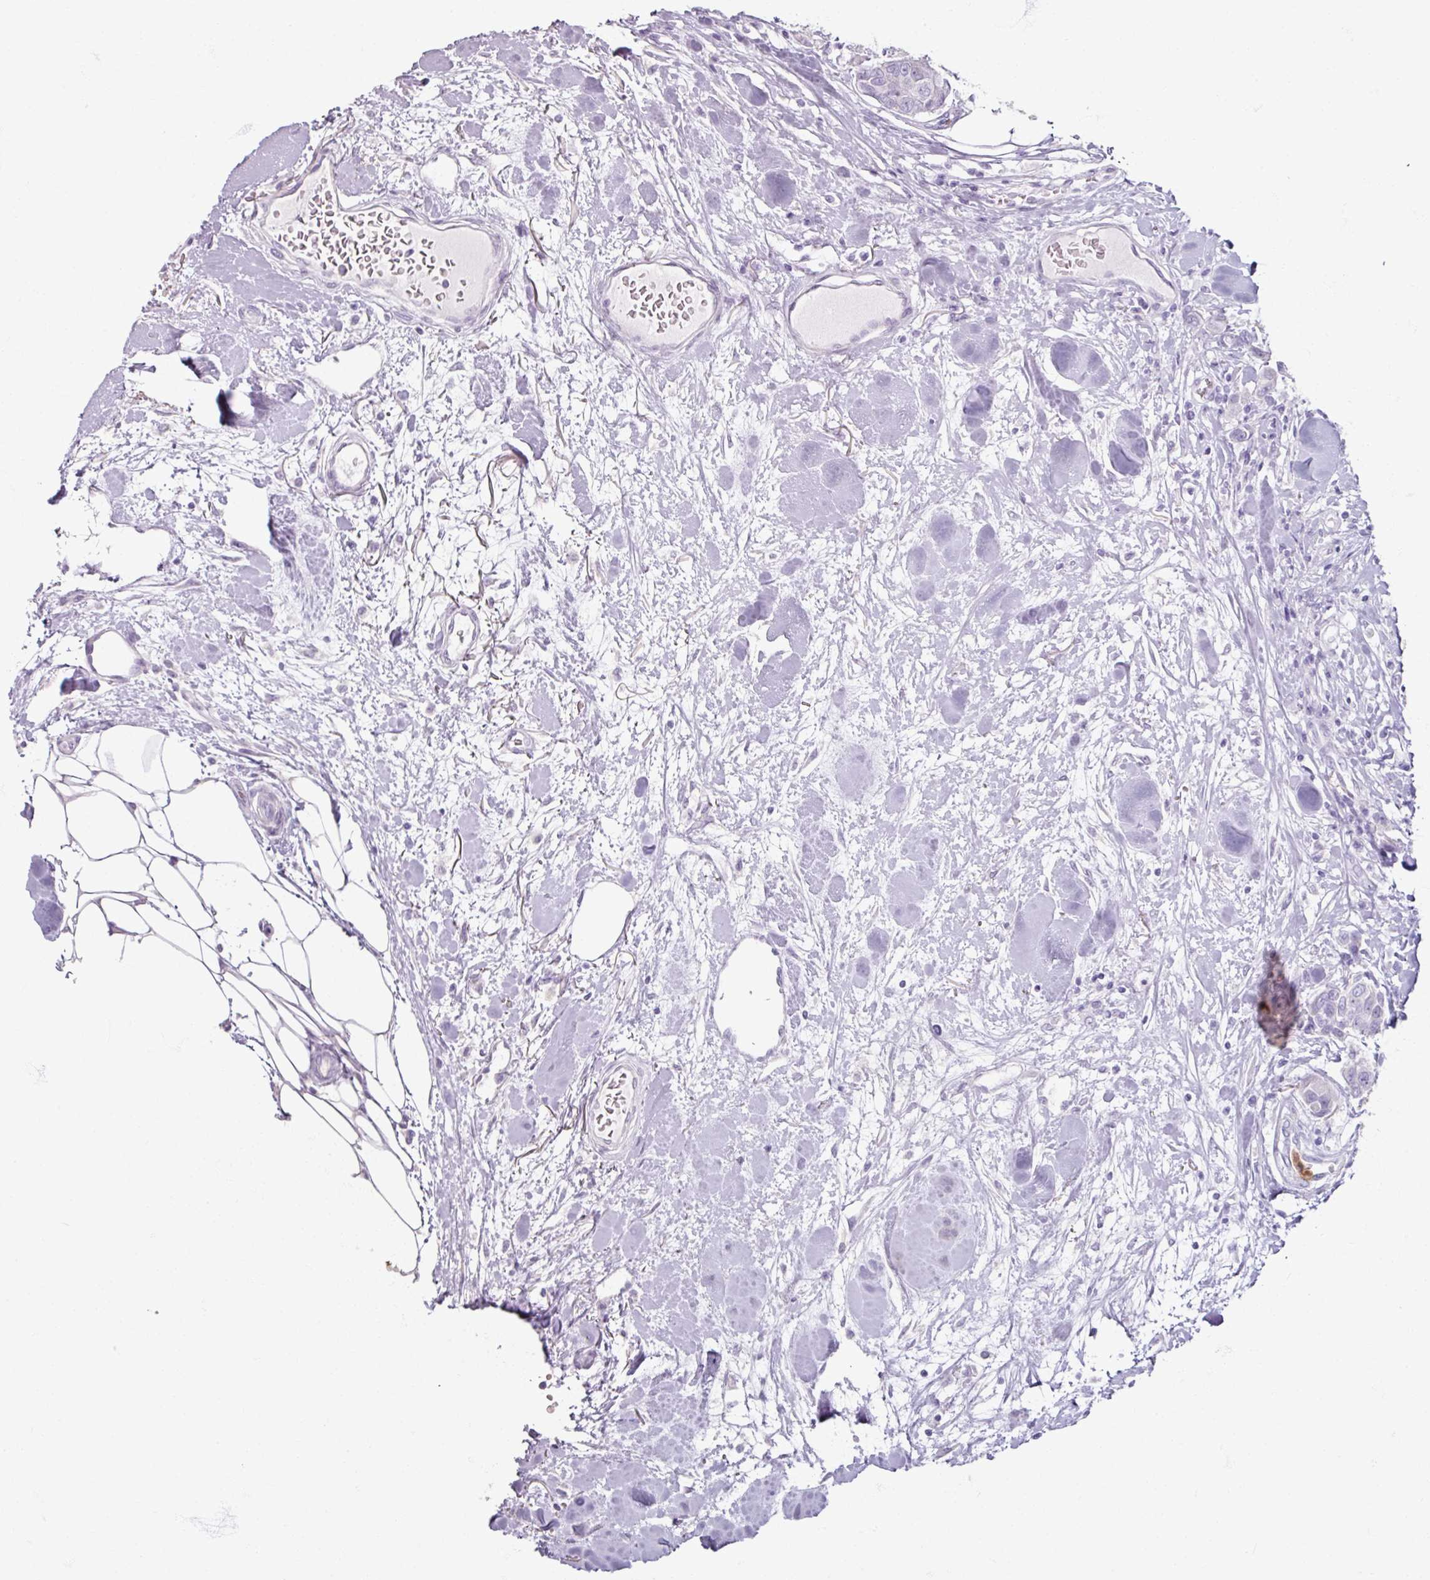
{"staining": {"intensity": "negative", "quantity": "none", "location": "none"}, "tissue": "breast cancer", "cell_type": "Tumor cells", "image_type": "cancer", "snomed": [{"axis": "morphology", "description": "Duct carcinoma"}, {"axis": "topography", "description": "Breast"}, {"axis": "topography", "description": "Lymph node"}], "caption": "Tumor cells are negative for brown protein staining in breast invasive ductal carcinoma.", "gene": "ARG1", "patient": {"sex": "female", "age": 80}}